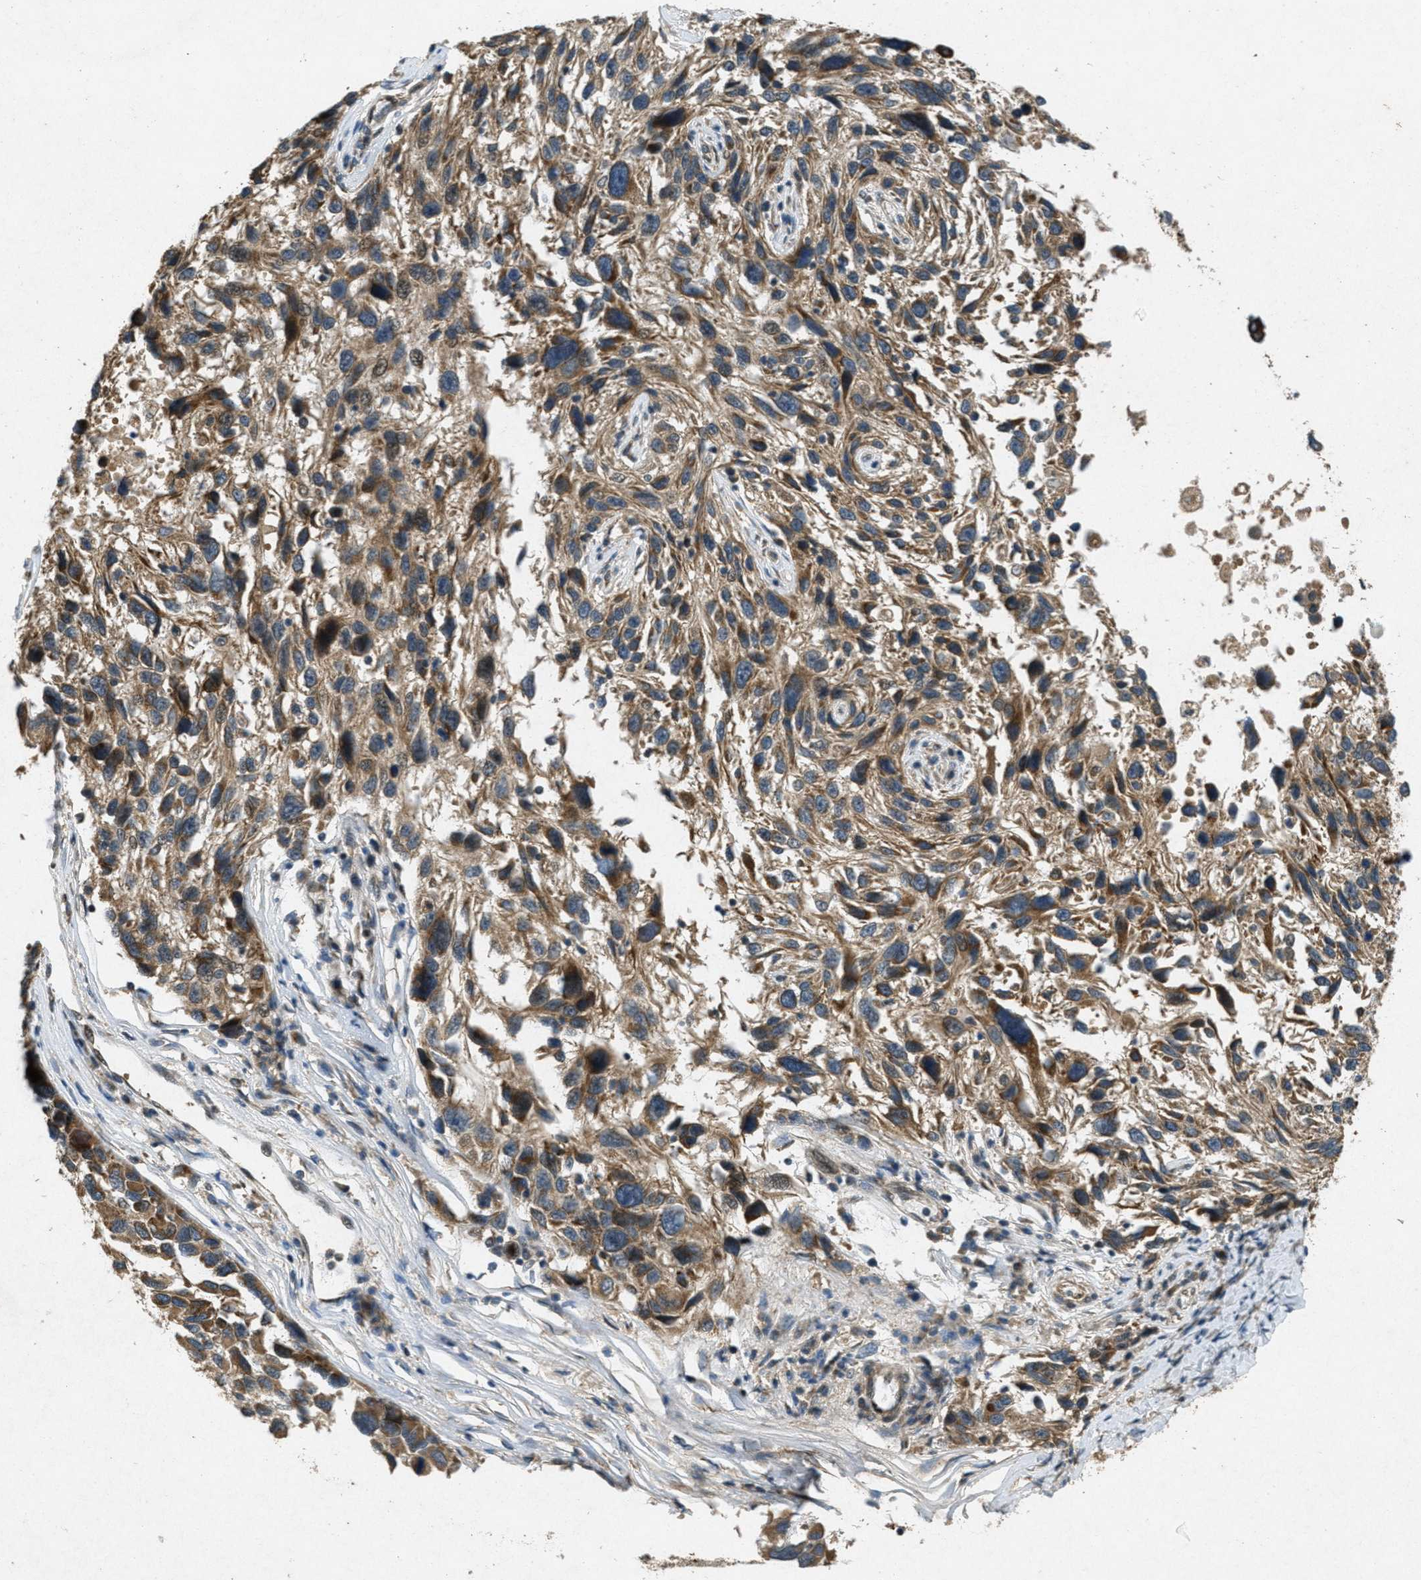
{"staining": {"intensity": "moderate", "quantity": ">75%", "location": "cytoplasmic/membranous"}, "tissue": "melanoma", "cell_type": "Tumor cells", "image_type": "cancer", "snomed": [{"axis": "morphology", "description": "Malignant melanoma, NOS"}, {"axis": "topography", "description": "Skin"}], "caption": "A brown stain labels moderate cytoplasmic/membranous expression of a protein in melanoma tumor cells.", "gene": "PPP1R15A", "patient": {"sex": "male", "age": 53}}